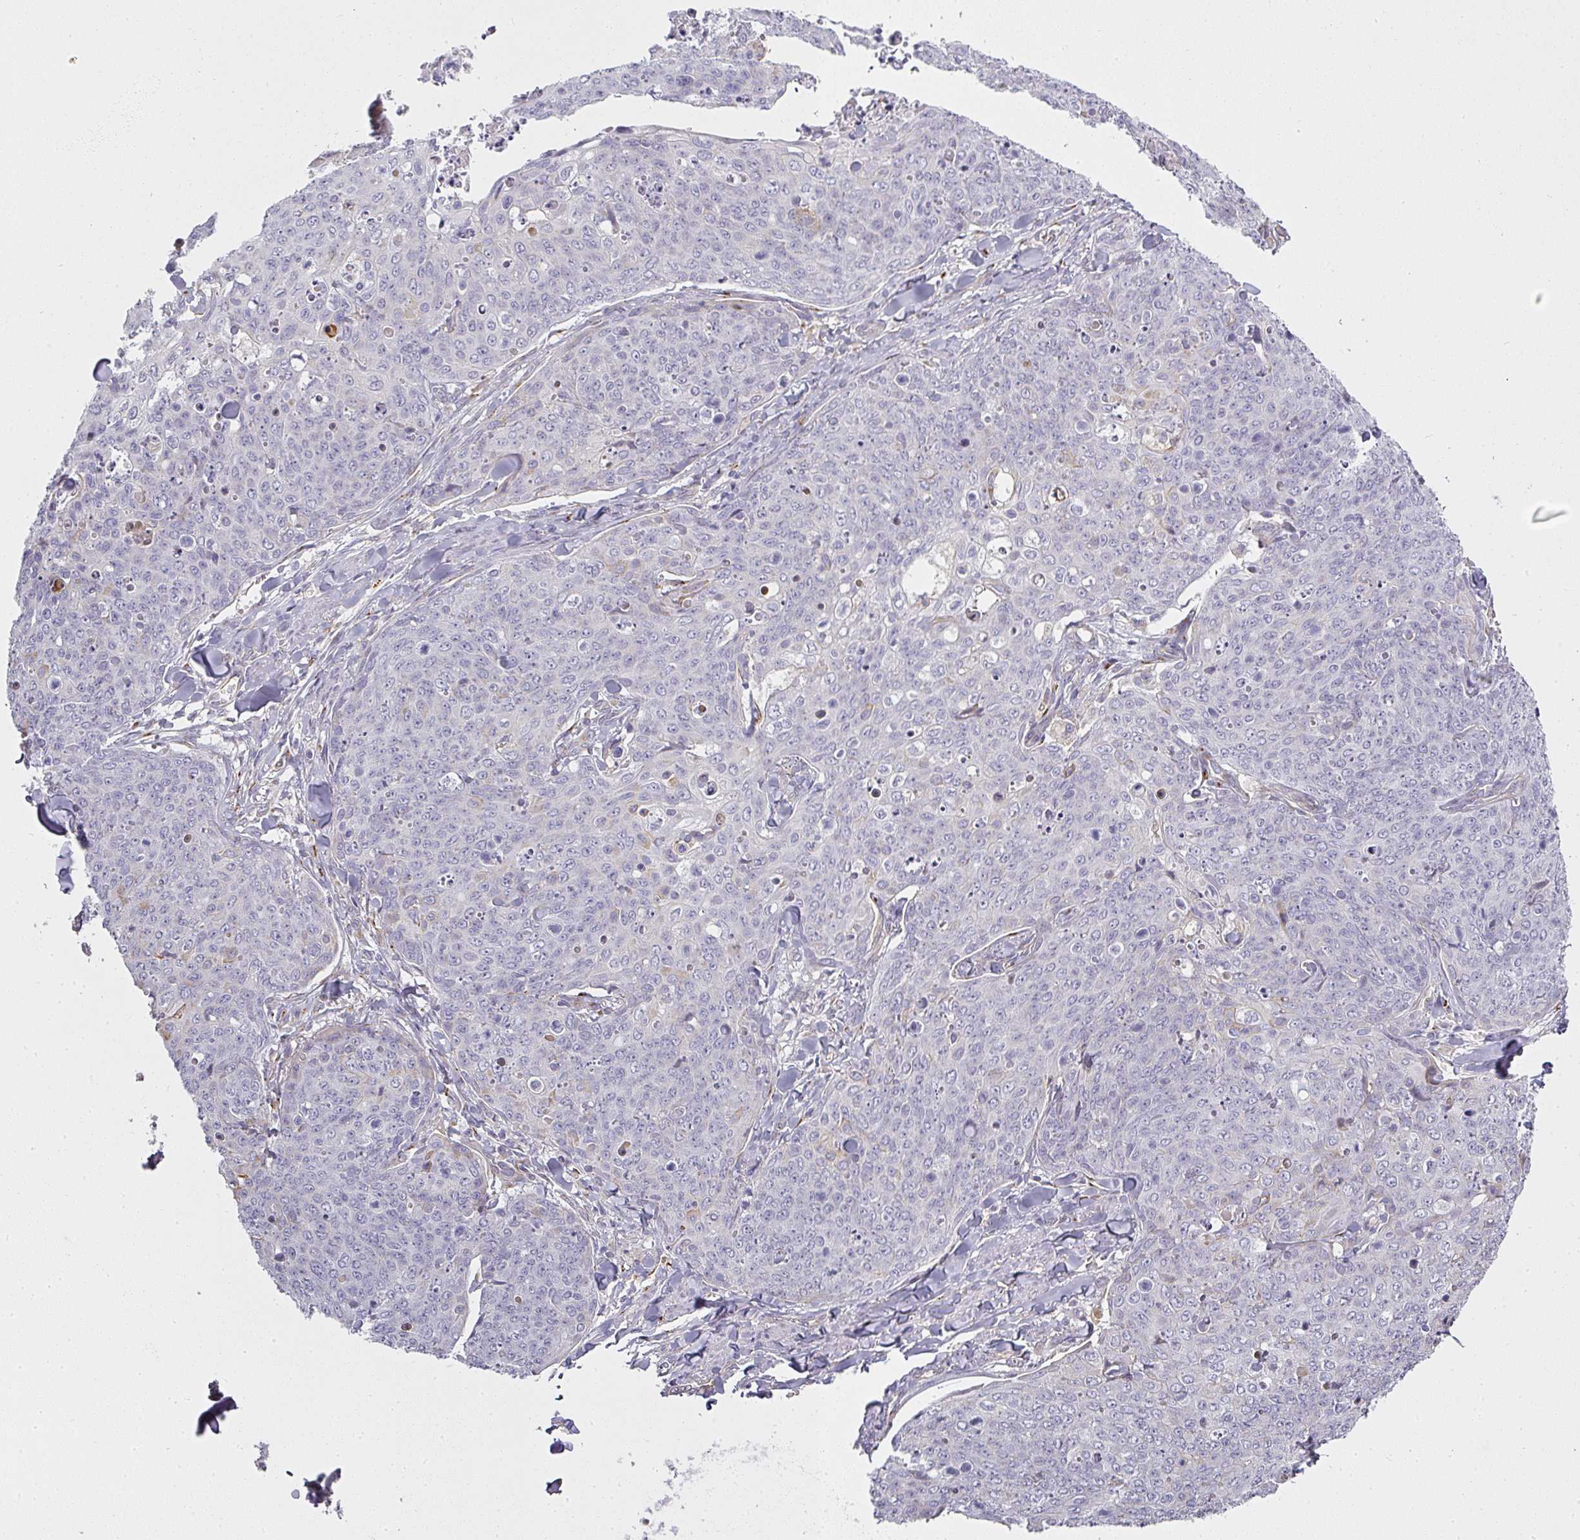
{"staining": {"intensity": "negative", "quantity": "none", "location": "none"}, "tissue": "skin cancer", "cell_type": "Tumor cells", "image_type": "cancer", "snomed": [{"axis": "morphology", "description": "Squamous cell carcinoma, NOS"}, {"axis": "topography", "description": "Skin"}, {"axis": "topography", "description": "Vulva"}], "caption": "IHC micrograph of neoplastic tissue: skin squamous cell carcinoma stained with DAB shows no significant protein expression in tumor cells.", "gene": "ATP8B2", "patient": {"sex": "female", "age": 85}}